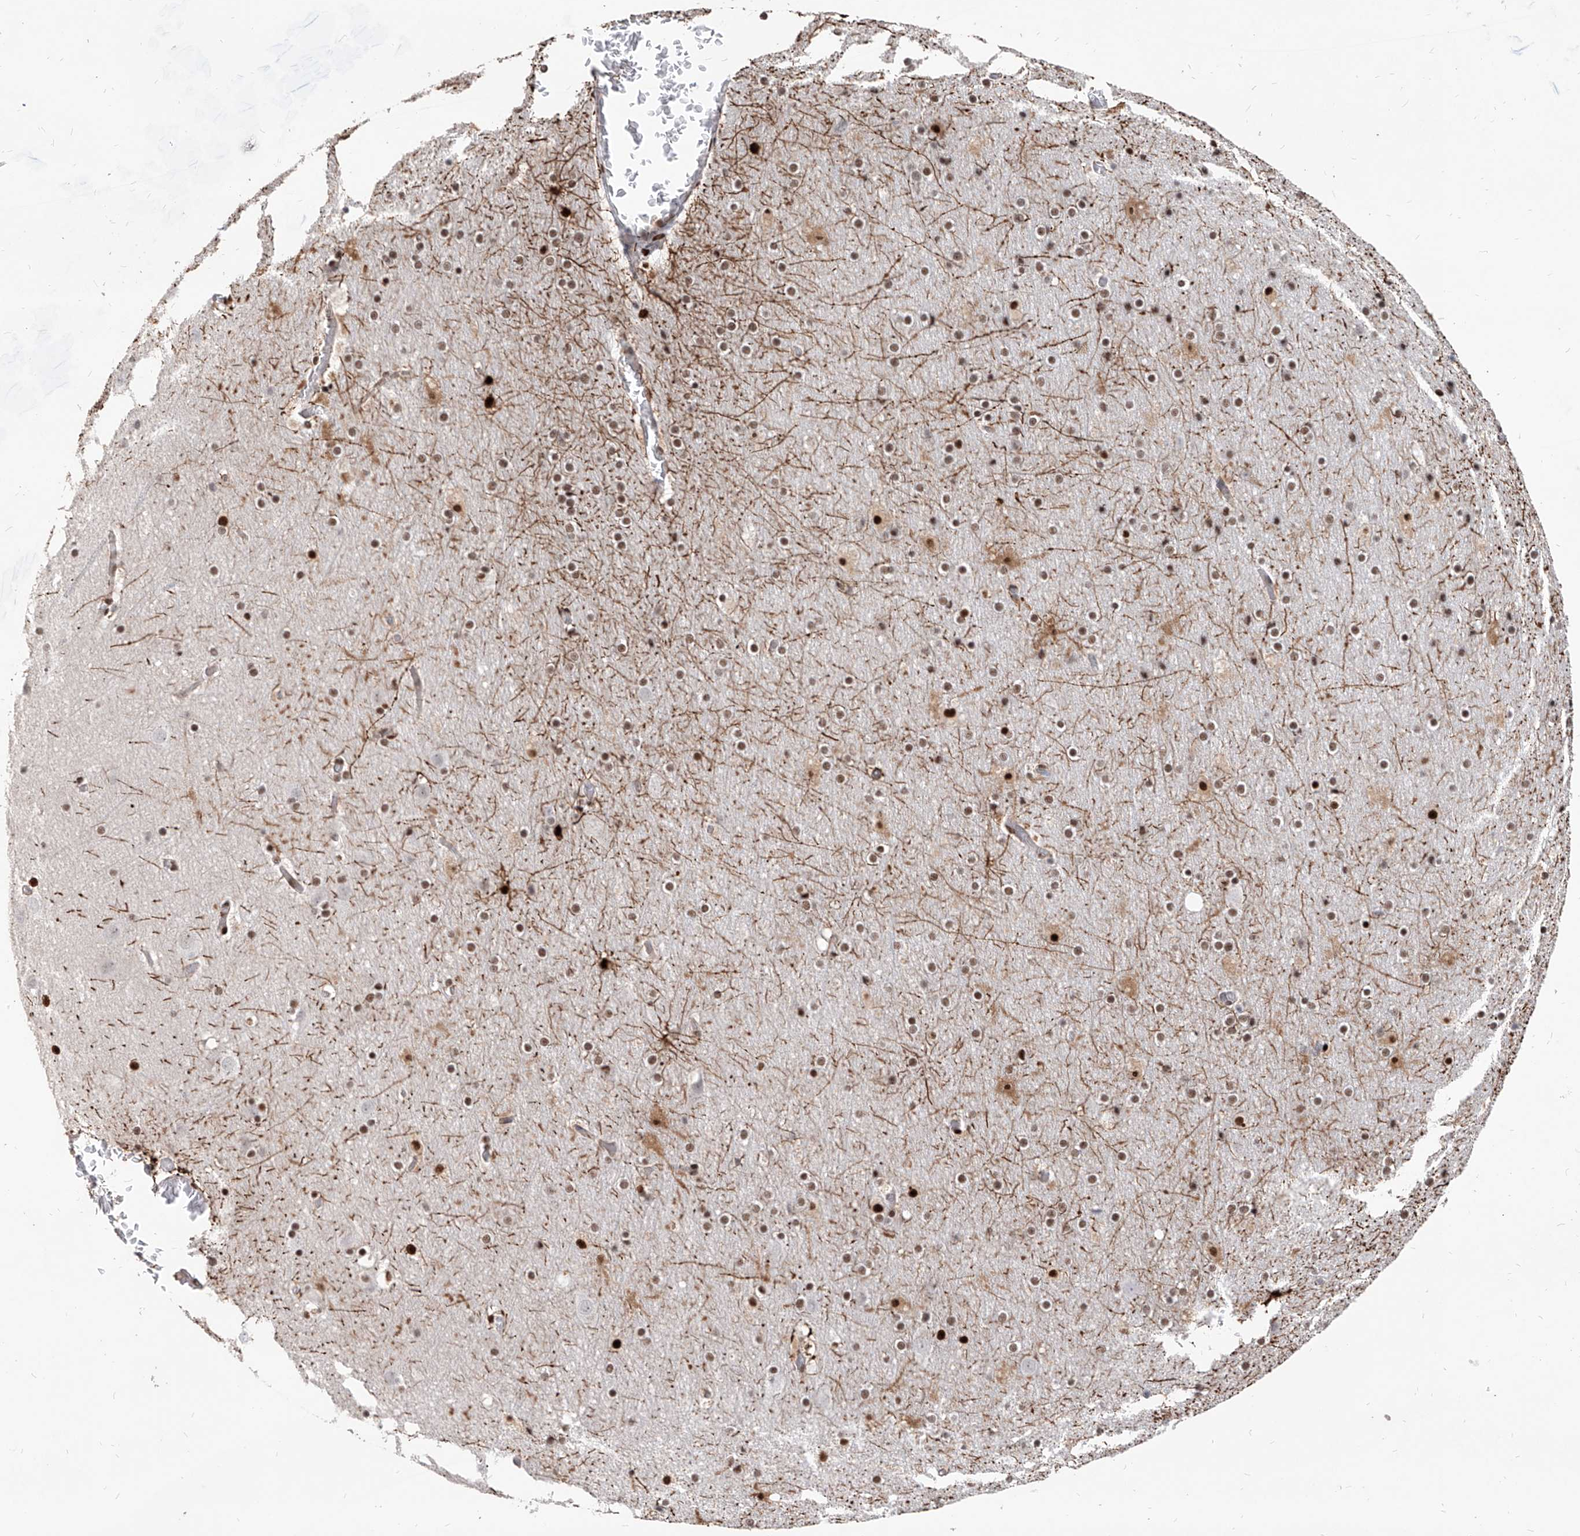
{"staining": {"intensity": "weak", "quantity": ">75%", "location": "nuclear"}, "tissue": "cerebral cortex", "cell_type": "Endothelial cells", "image_type": "normal", "snomed": [{"axis": "morphology", "description": "Normal tissue, NOS"}, {"axis": "topography", "description": "Cerebral cortex"}], "caption": "Weak nuclear staining is seen in approximately >75% of endothelial cells in normal cerebral cortex.", "gene": "IRF2", "patient": {"sex": "male", "age": 57}}